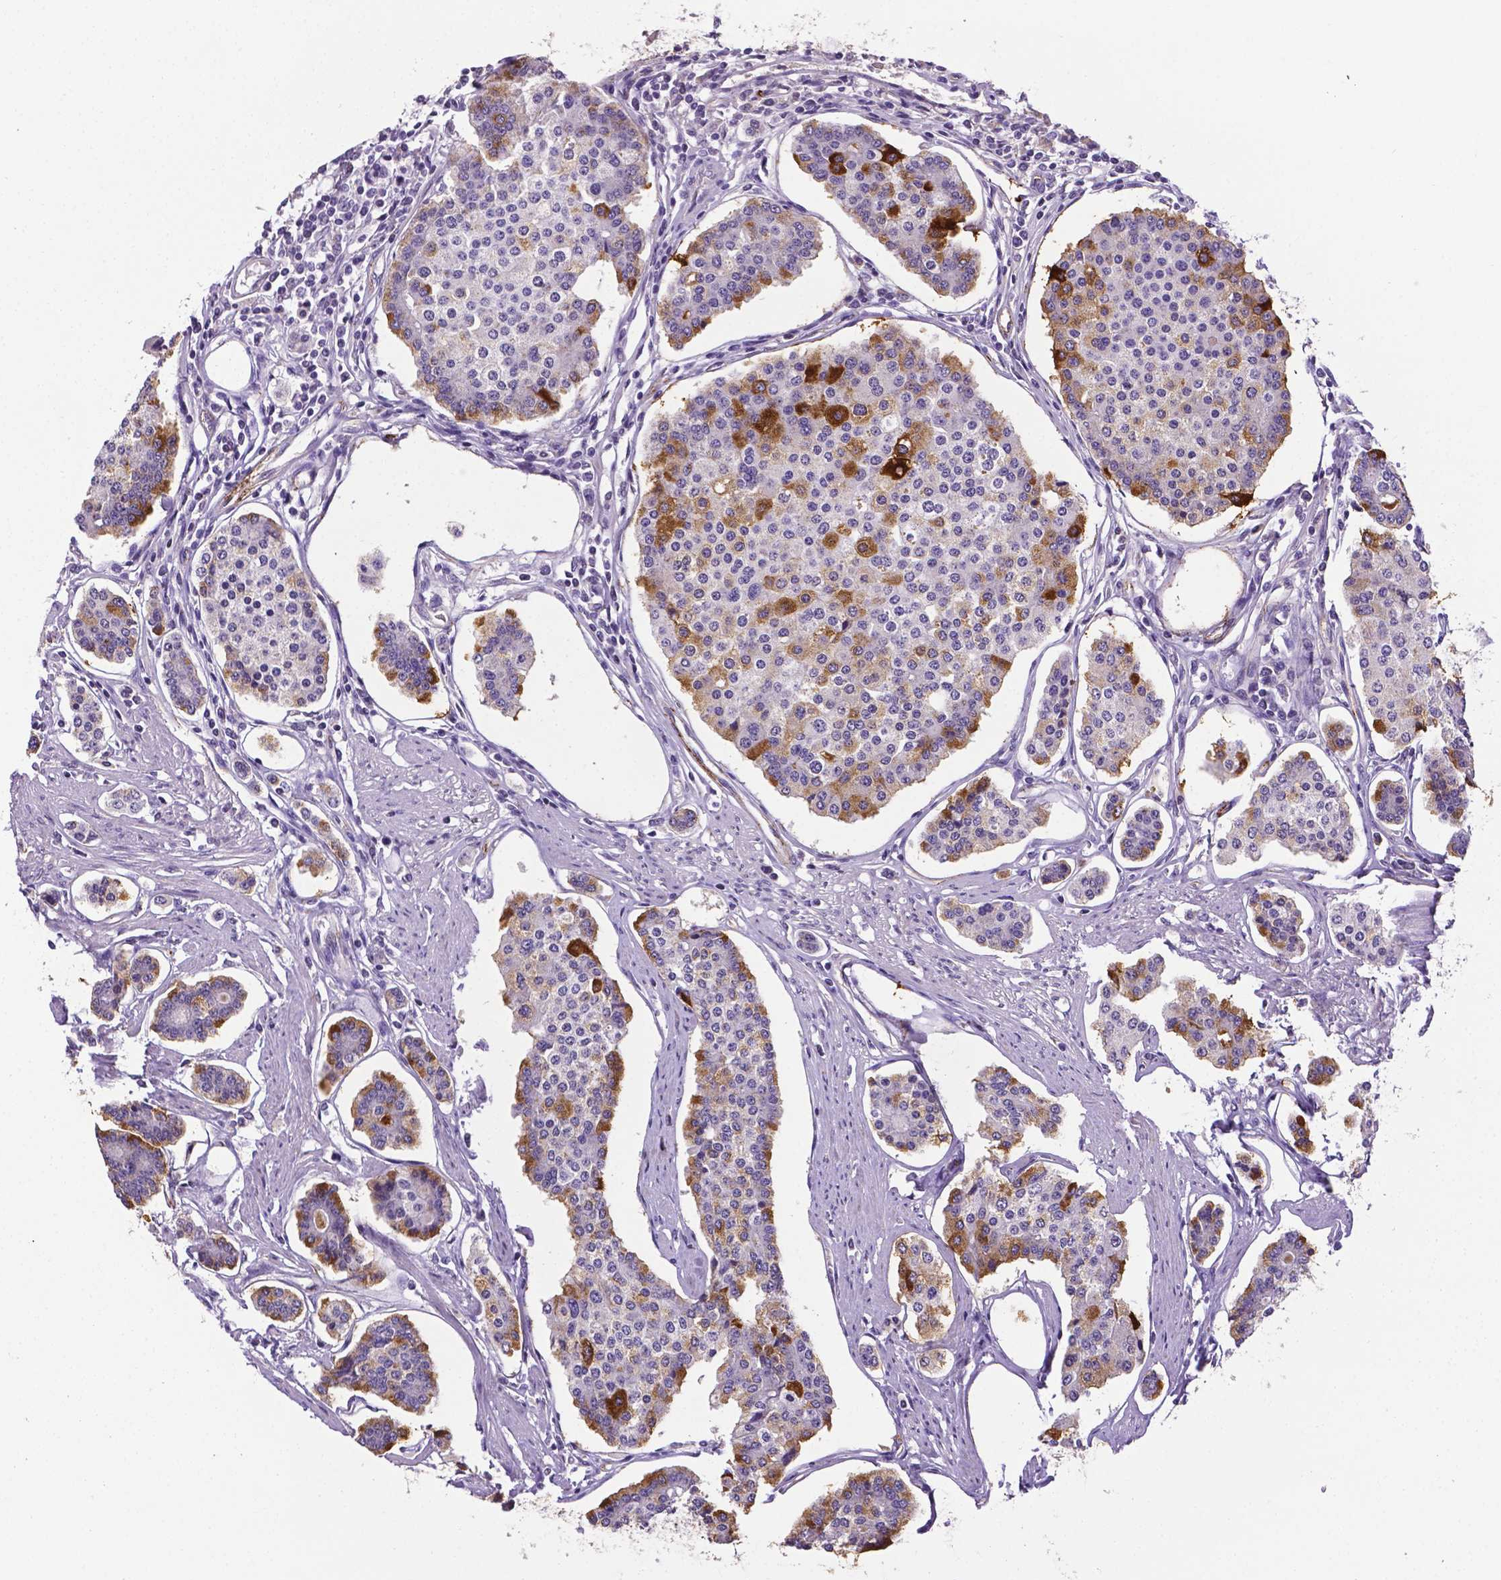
{"staining": {"intensity": "moderate", "quantity": "25%-75%", "location": "cytoplasmic/membranous"}, "tissue": "carcinoid", "cell_type": "Tumor cells", "image_type": "cancer", "snomed": [{"axis": "morphology", "description": "Carcinoid, malignant, NOS"}, {"axis": "topography", "description": "Small intestine"}], "caption": "DAB (3,3'-diaminobenzidine) immunohistochemical staining of human carcinoid displays moderate cytoplasmic/membranous protein positivity in about 25%-75% of tumor cells. The protein is stained brown, and the nuclei are stained in blue (DAB (3,3'-diaminobenzidine) IHC with brightfield microscopy, high magnification).", "gene": "APOE", "patient": {"sex": "female", "age": 65}}